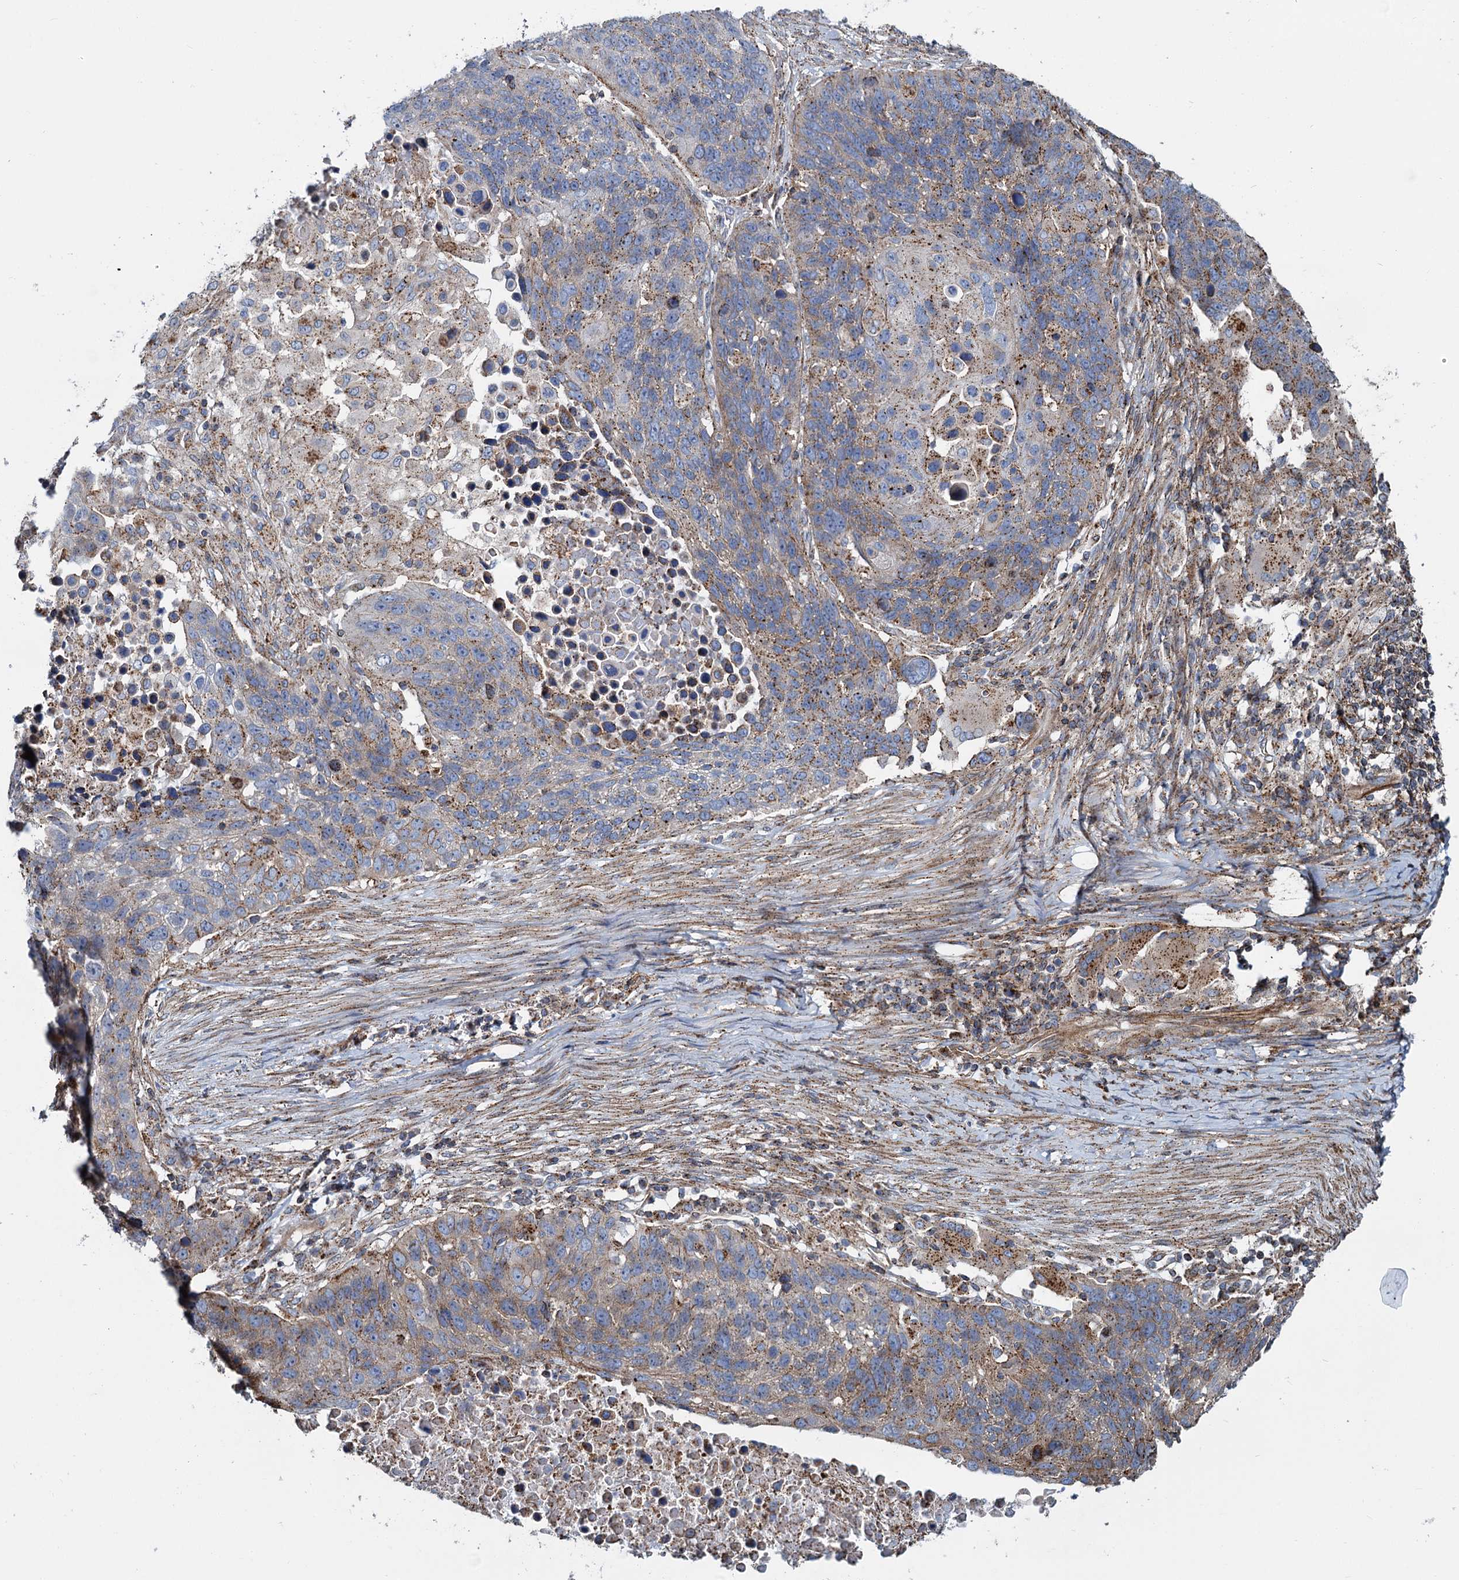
{"staining": {"intensity": "moderate", "quantity": "<25%", "location": "cytoplasmic/membranous"}, "tissue": "lung cancer", "cell_type": "Tumor cells", "image_type": "cancer", "snomed": [{"axis": "morphology", "description": "Normal tissue, NOS"}, {"axis": "morphology", "description": "Squamous cell carcinoma, NOS"}, {"axis": "topography", "description": "Lymph node"}, {"axis": "topography", "description": "Lung"}], "caption": "Immunohistochemistry staining of squamous cell carcinoma (lung), which reveals low levels of moderate cytoplasmic/membranous staining in about <25% of tumor cells indicating moderate cytoplasmic/membranous protein expression. The staining was performed using DAB (brown) for protein detection and nuclei were counterstained in hematoxylin (blue).", "gene": "PSEN1", "patient": {"sex": "male", "age": 66}}